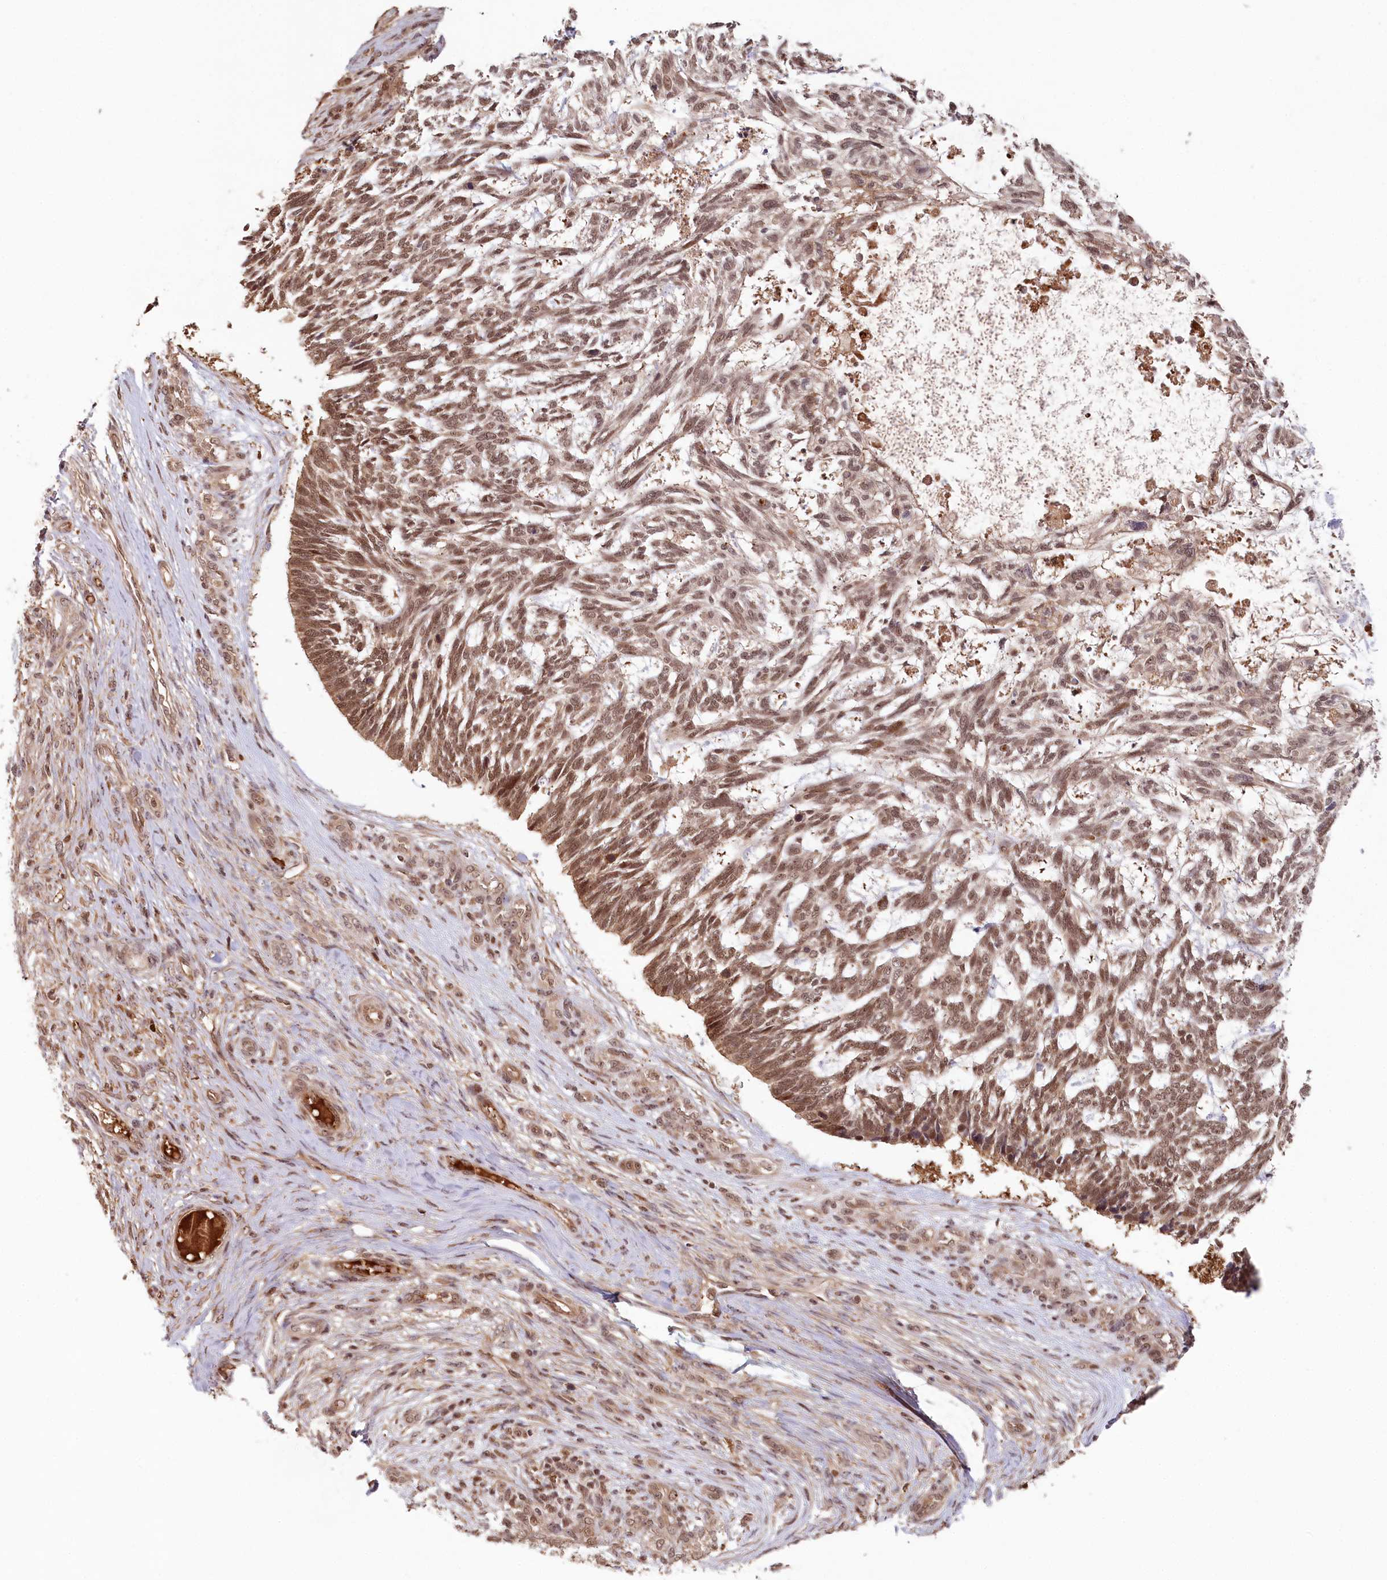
{"staining": {"intensity": "moderate", "quantity": ">75%", "location": "cytoplasmic/membranous,nuclear"}, "tissue": "skin cancer", "cell_type": "Tumor cells", "image_type": "cancer", "snomed": [{"axis": "morphology", "description": "Basal cell carcinoma"}, {"axis": "topography", "description": "Skin"}], "caption": "A micrograph of skin basal cell carcinoma stained for a protein shows moderate cytoplasmic/membranous and nuclear brown staining in tumor cells.", "gene": "WAPL", "patient": {"sex": "male", "age": 88}}